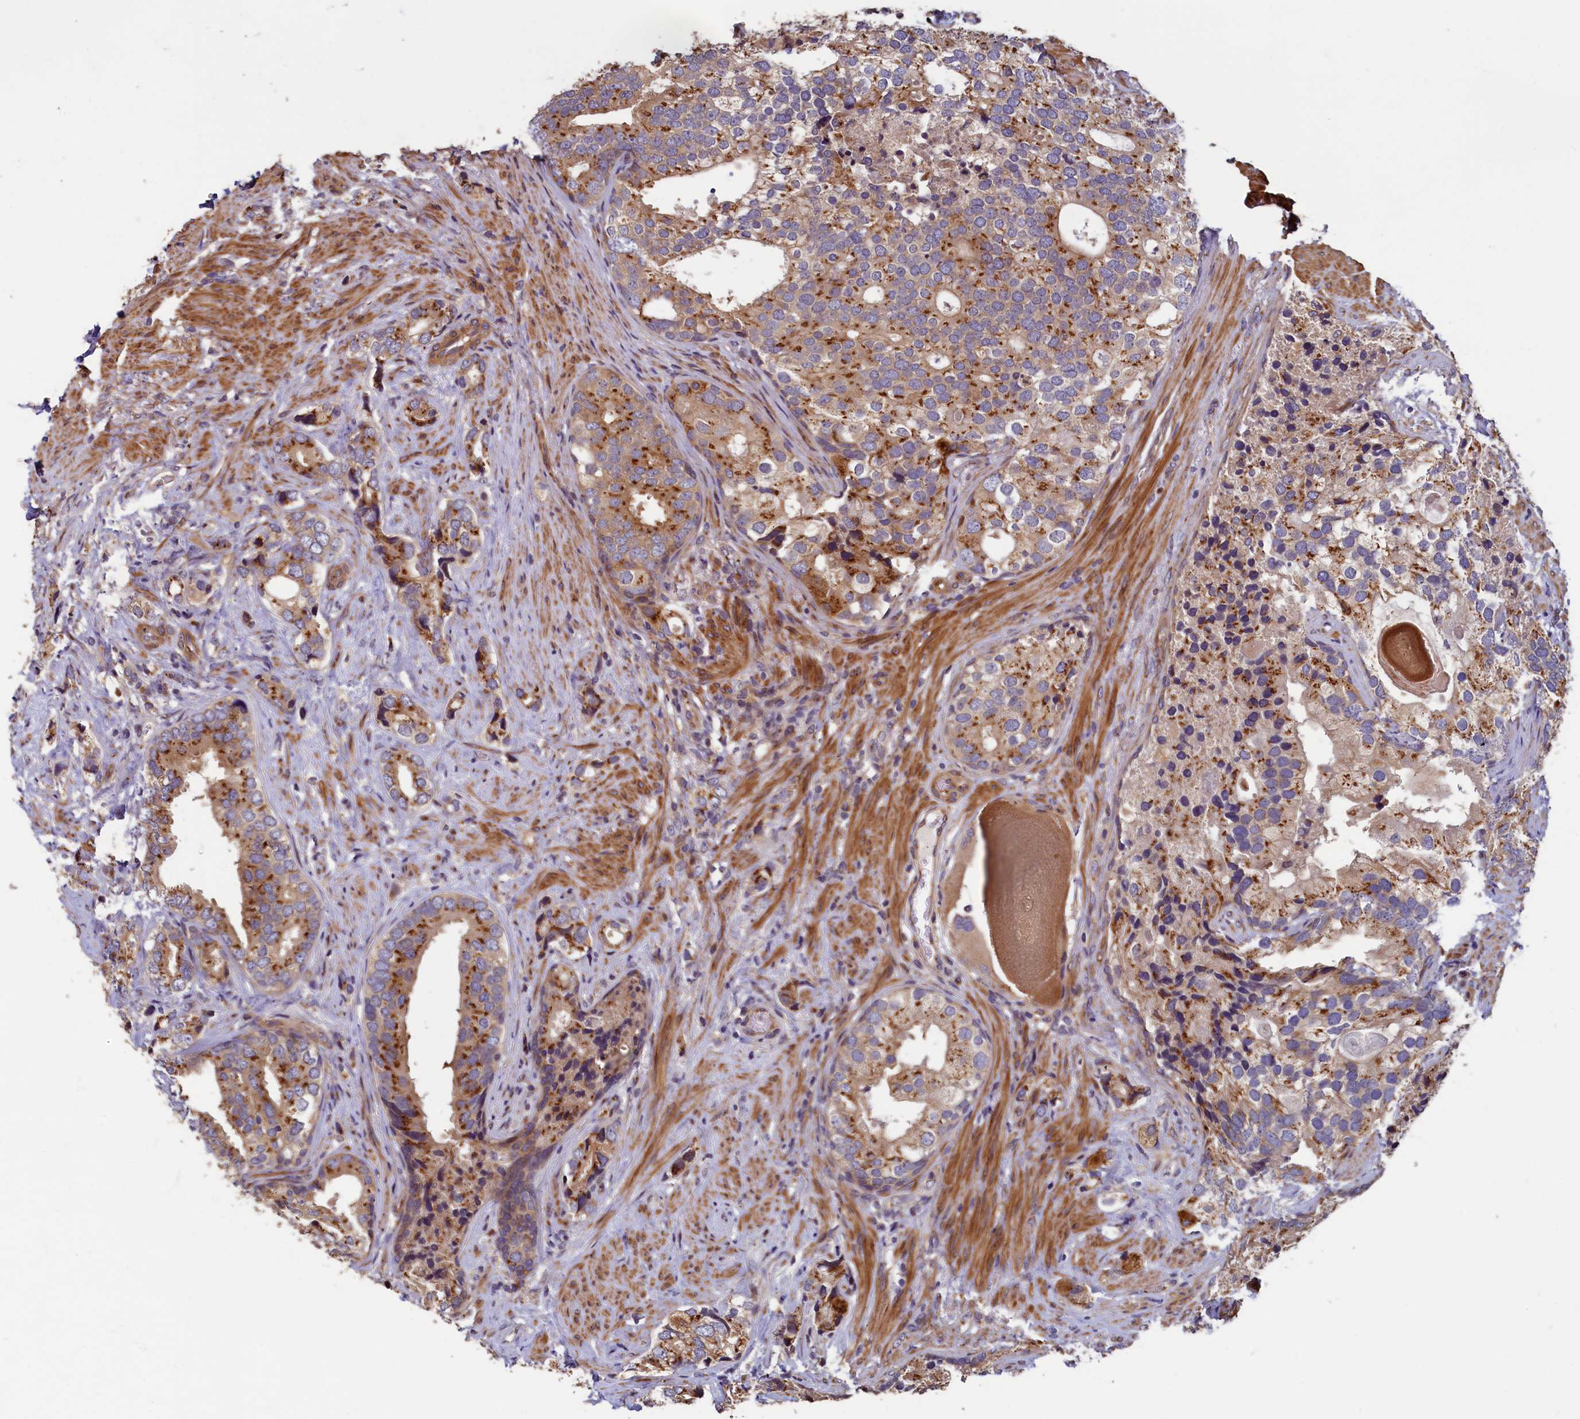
{"staining": {"intensity": "strong", "quantity": "25%-75%", "location": "cytoplasmic/membranous"}, "tissue": "prostate cancer", "cell_type": "Tumor cells", "image_type": "cancer", "snomed": [{"axis": "morphology", "description": "Adenocarcinoma, High grade"}, {"axis": "topography", "description": "Prostate"}], "caption": "An immunohistochemistry (IHC) photomicrograph of neoplastic tissue is shown. Protein staining in brown shows strong cytoplasmic/membranous positivity in prostate cancer within tumor cells.", "gene": "TMEM181", "patient": {"sex": "male", "age": 75}}